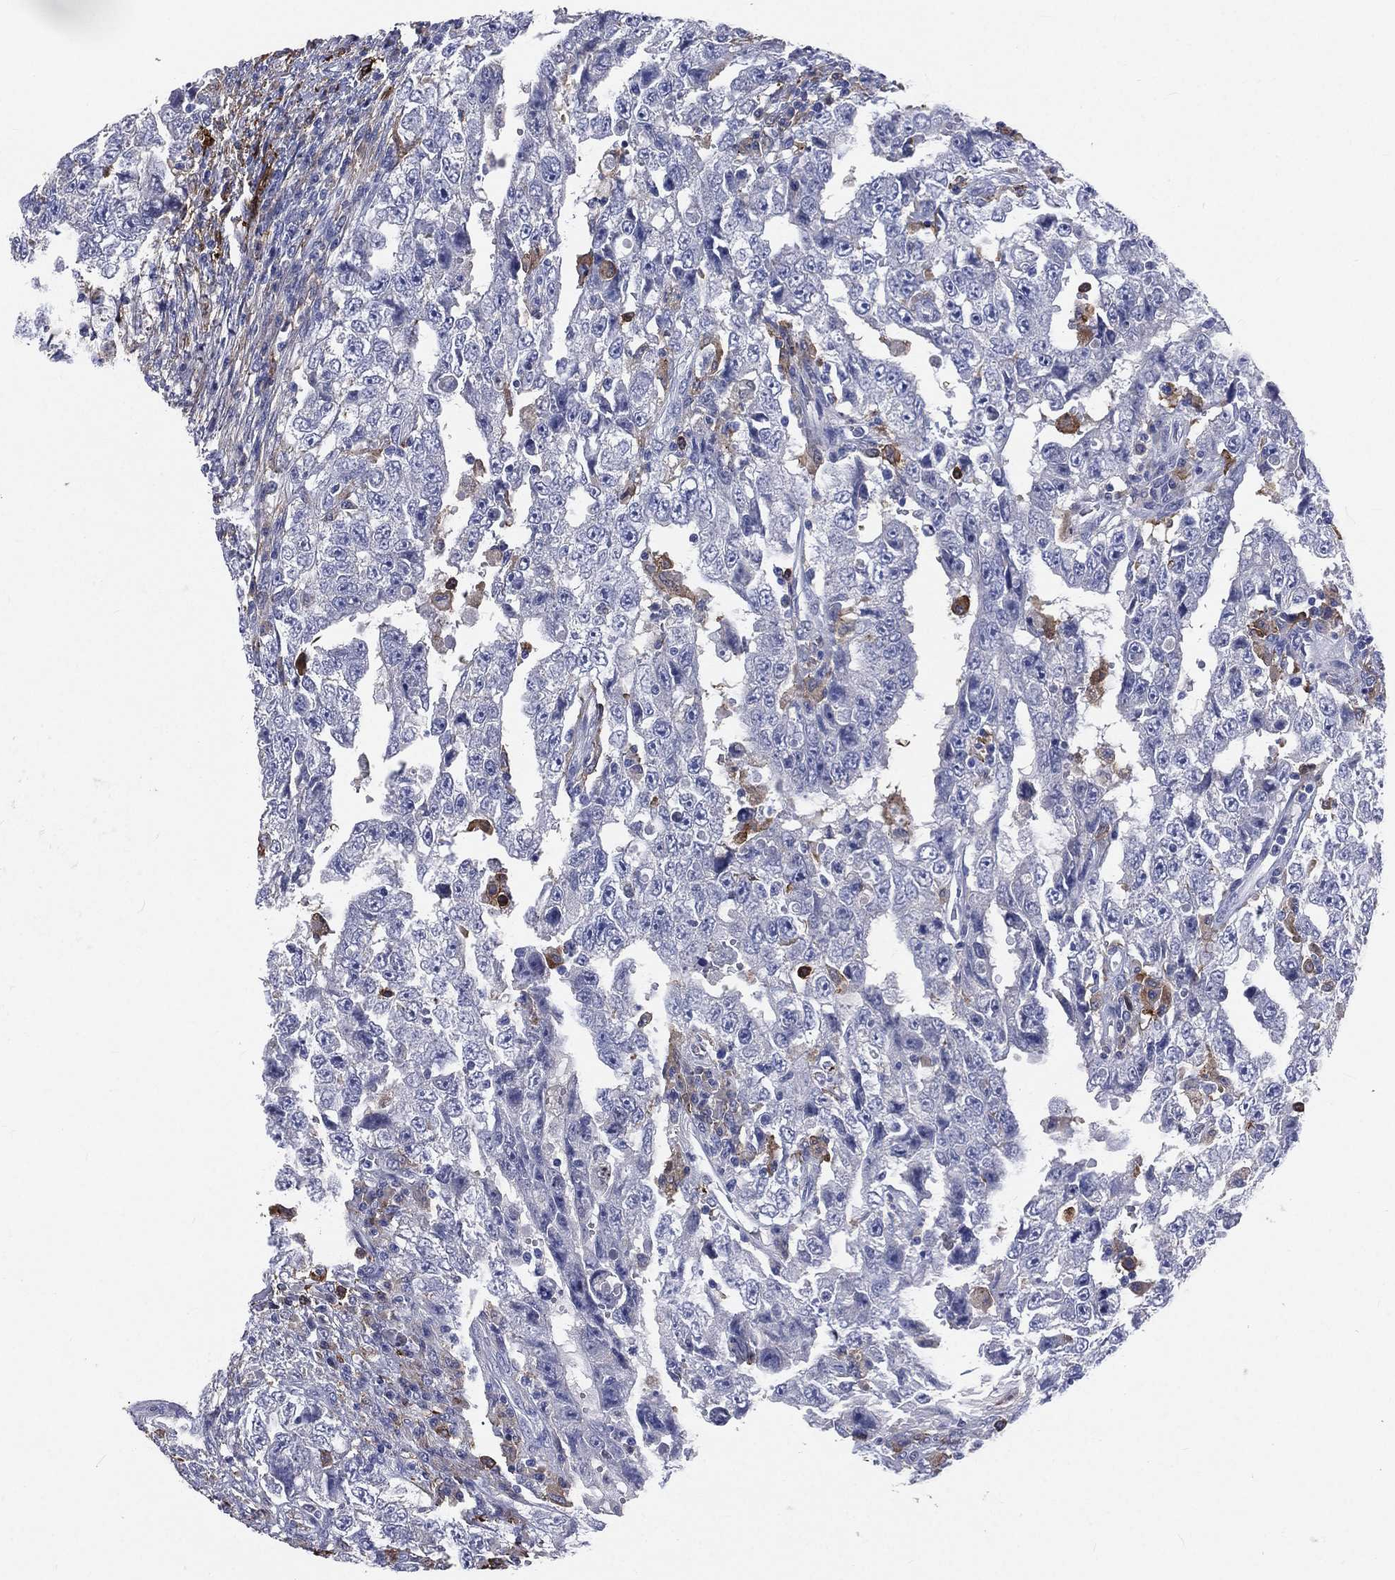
{"staining": {"intensity": "negative", "quantity": "none", "location": "none"}, "tissue": "testis cancer", "cell_type": "Tumor cells", "image_type": "cancer", "snomed": [{"axis": "morphology", "description": "Carcinoma, Embryonal, NOS"}, {"axis": "topography", "description": "Testis"}], "caption": "Immunohistochemistry (IHC) micrograph of neoplastic tissue: testis cancer (embryonal carcinoma) stained with DAB exhibits no significant protein expression in tumor cells. (Brightfield microscopy of DAB IHC at high magnification).", "gene": "BASP1", "patient": {"sex": "male", "age": 26}}